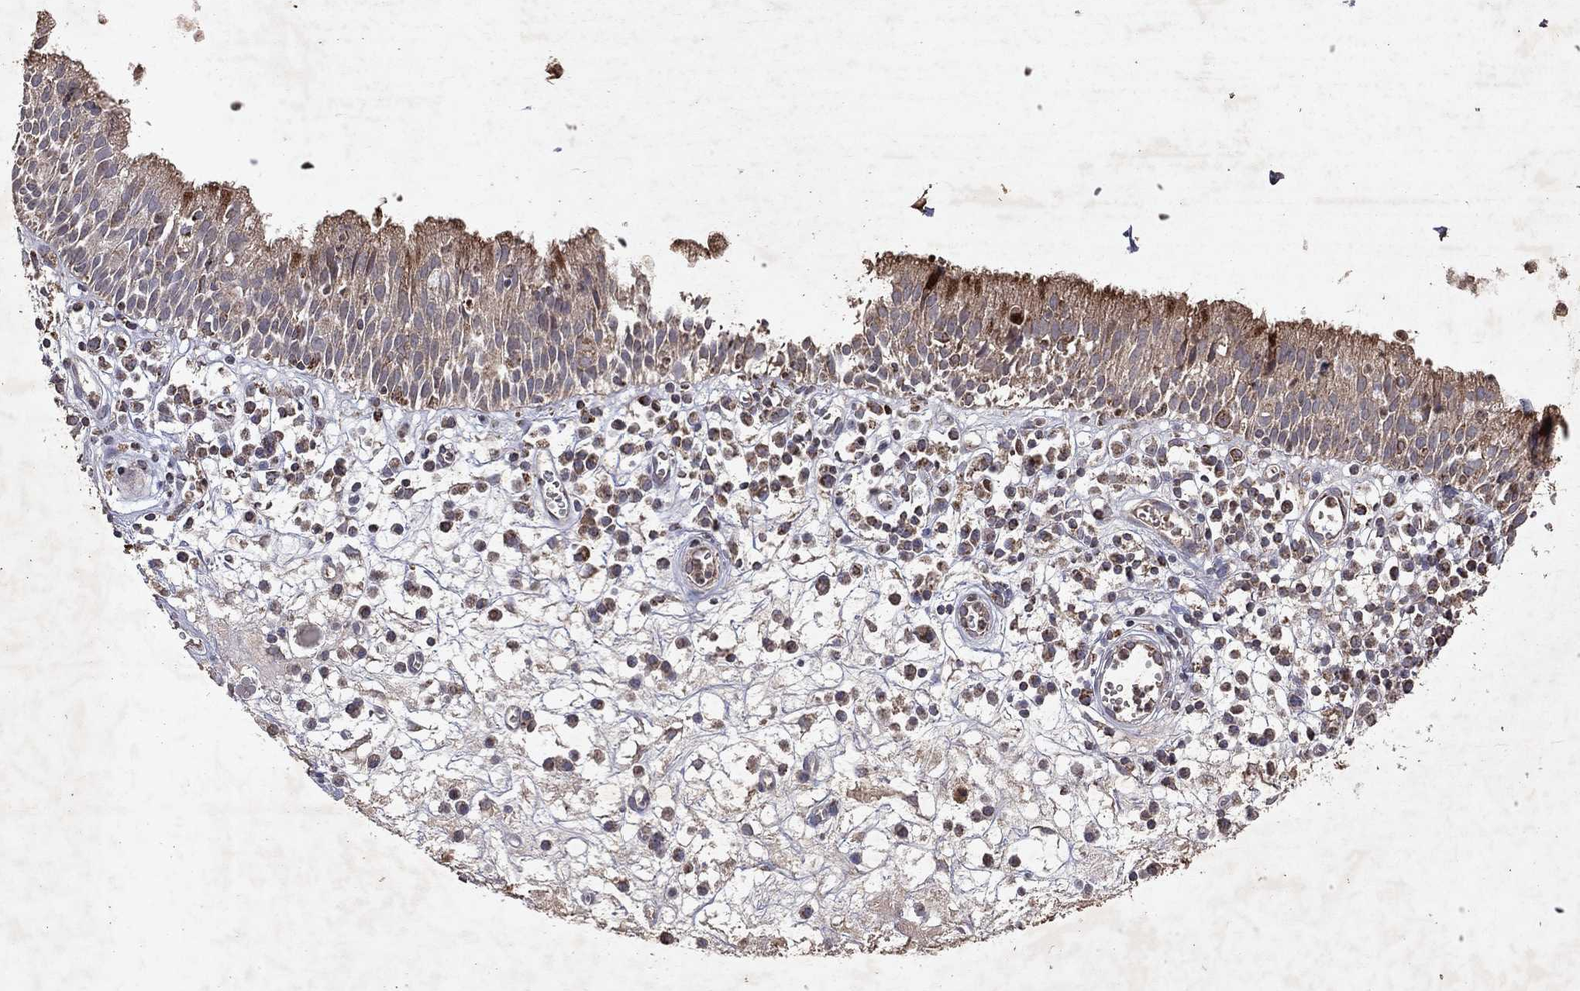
{"staining": {"intensity": "moderate", "quantity": "<25%", "location": "cytoplasmic/membranous"}, "tissue": "nasopharynx", "cell_type": "Respiratory epithelial cells", "image_type": "normal", "snomed": [{"axis": "morphology", "description": "Normal tissue, NOS"}, {"axis": "topography", "description": "Nasopharynx"}], "caption": "An image showing moderate cytoplasmic/membranous expression in about <25% of respiratory epithelial cells in normal nasopharynx, as visualized by brown immunohistochemical staining.", "gene": "PYROXD2", "patient": {"sex": "female", "age": 77}}